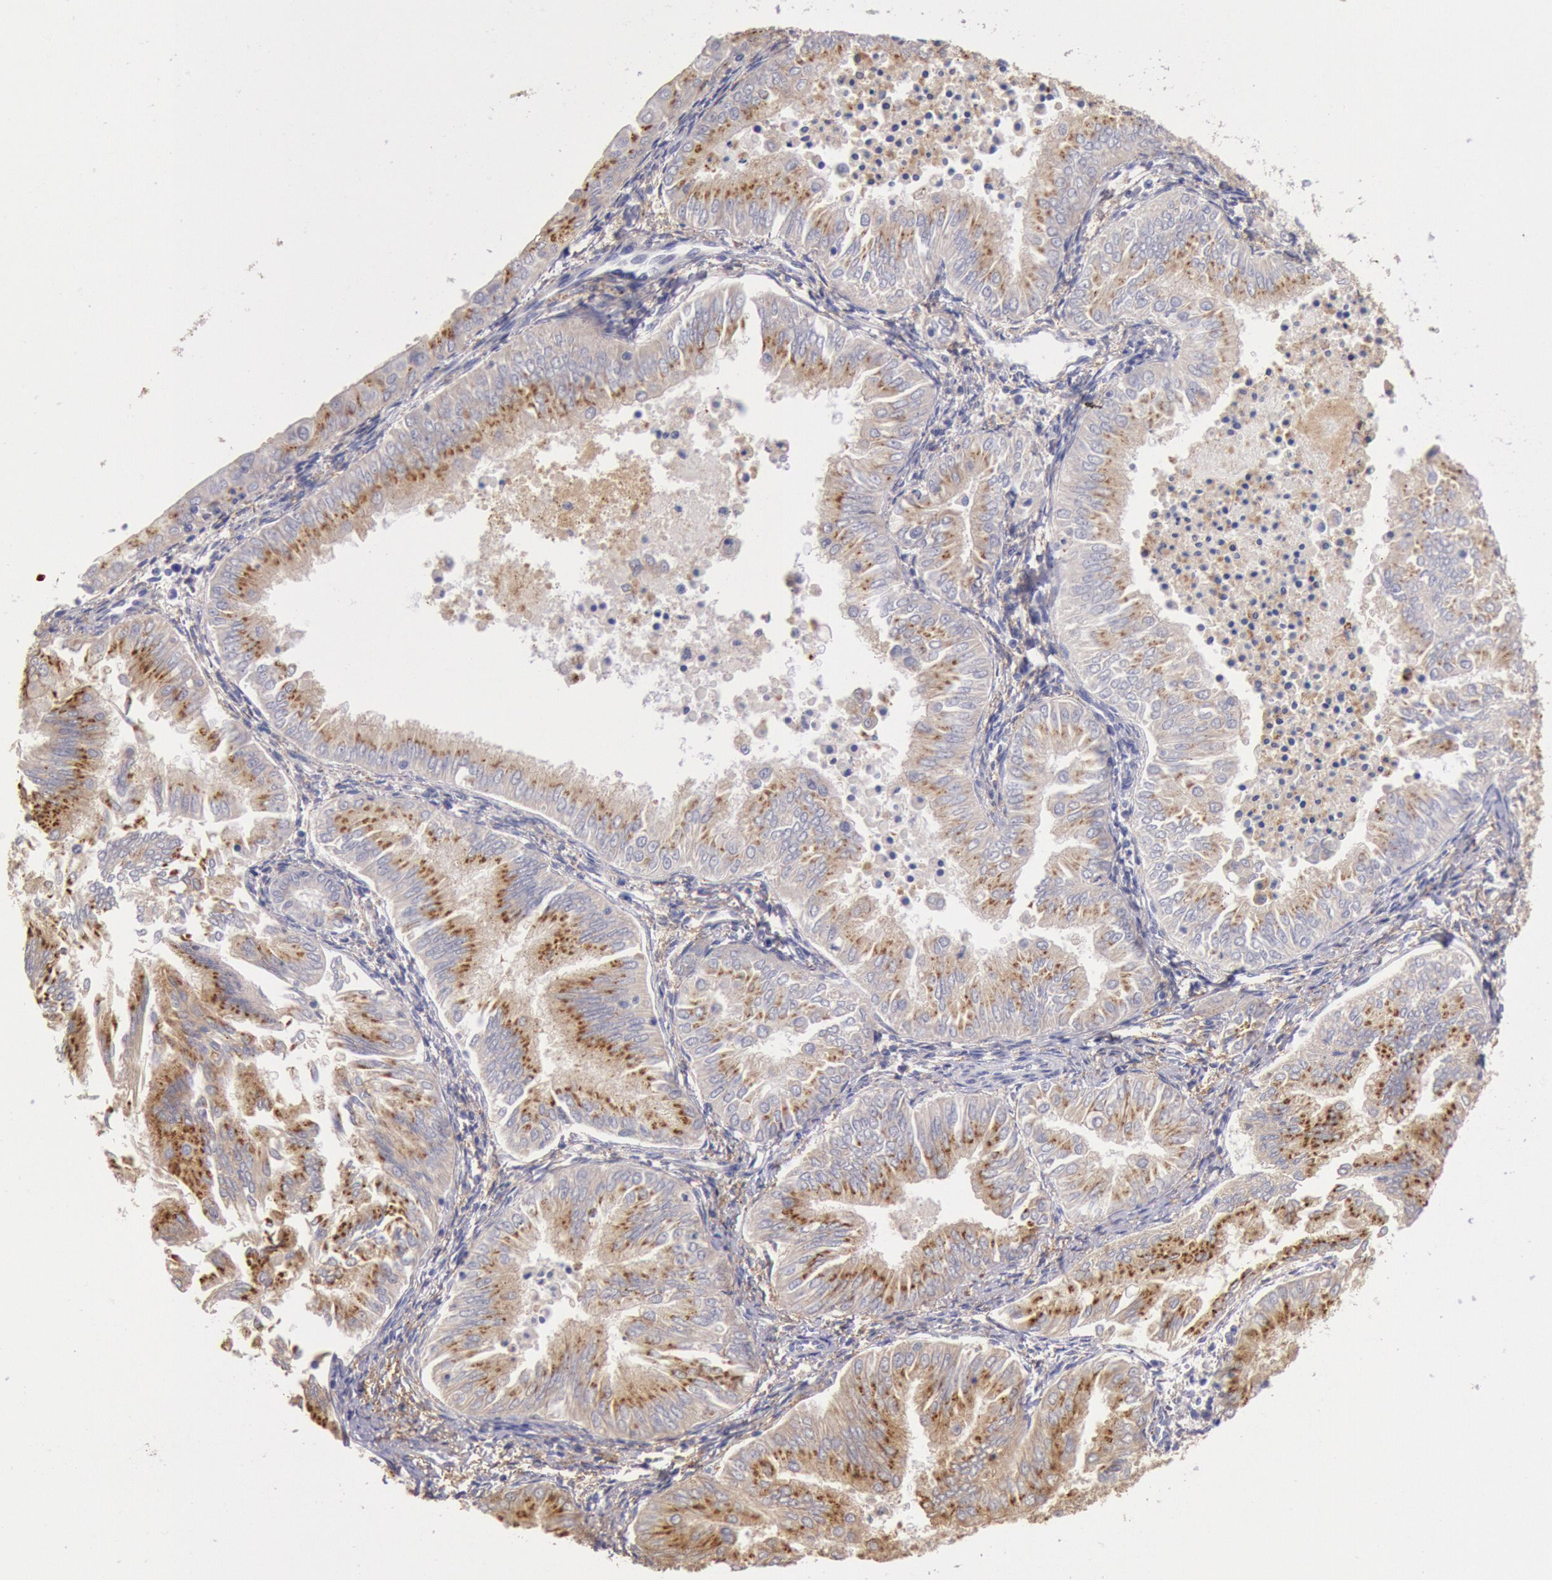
{"staining": {"intensity": "moderate", "quantity": ">75%", "location": "cytoplasmic/membranous"}, "tissue": "endometrial cancer", "cell_type": "Tumor cells", "image_type": "cancer", "snomed": [{"axis": "morphology", "description": "Adenocarcinoma, NOS"}, {"axis": "topography", "description": "Endometrium"}], "caption": "This image reveals IHC staining of human endometrial cancer (adenocarcinoma), with medium moderate cytoplasmic/membranous expression in about >75% of tumor cells.", "gene": "GAL3ST1", "patient": {"sex": "female", "age": 53}}